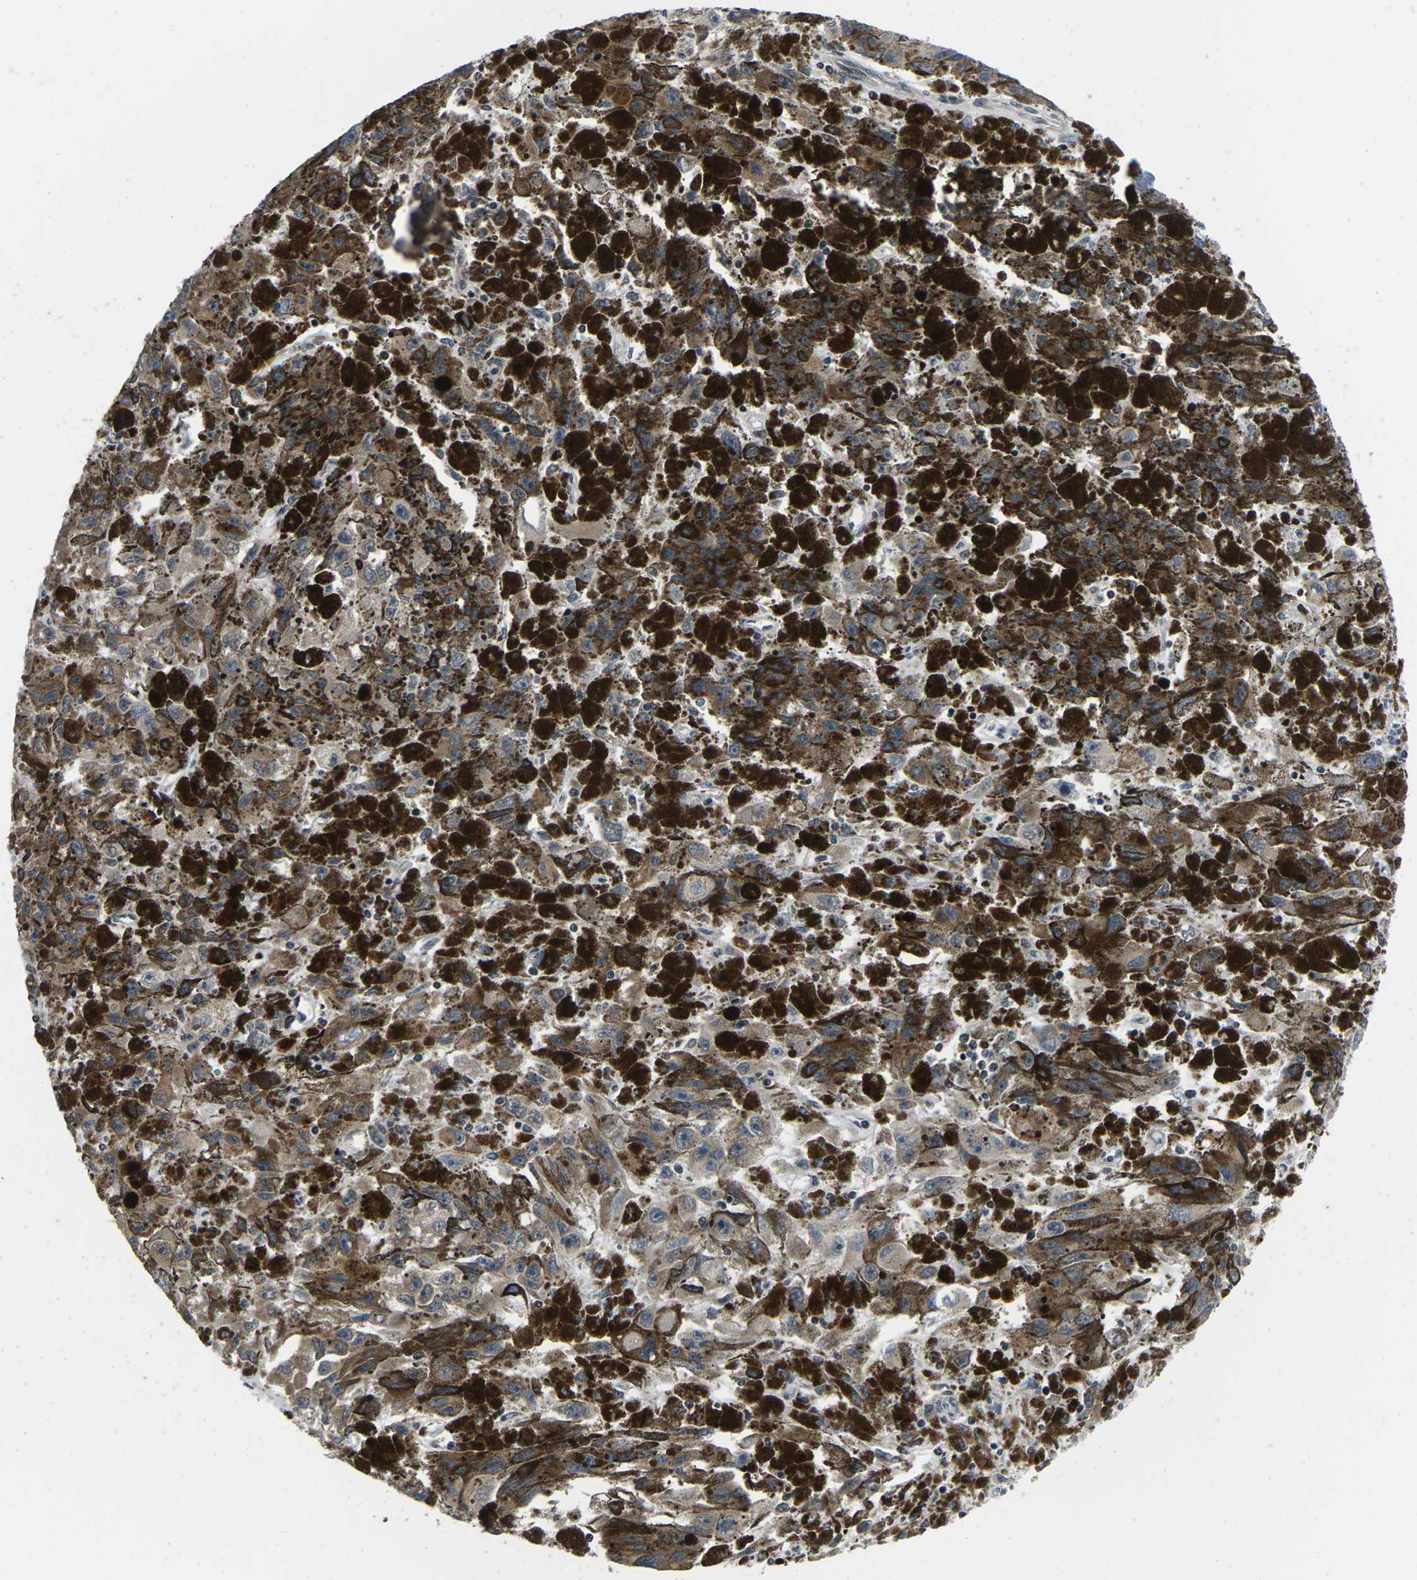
{"staining": {"intensity": "weak", "quantity": ">75%", "location": "cytoplasmic/membranous"}, "tissue": "melanoma", "cell_type": "Tumor cells", "image_type": "cancer", "snomed": [{"axis": "morphology", "description": "Malignant melanoma, NOS"}, {"axis": "topography", "description": "Skin"}], "caption": "A brown stain labels weak cytoplasmic/membranous positivity of a protein in human malignant melanoma tumor cells.", "gene": "CCNE1", "patient": {"sex": "female", "age": 104}}